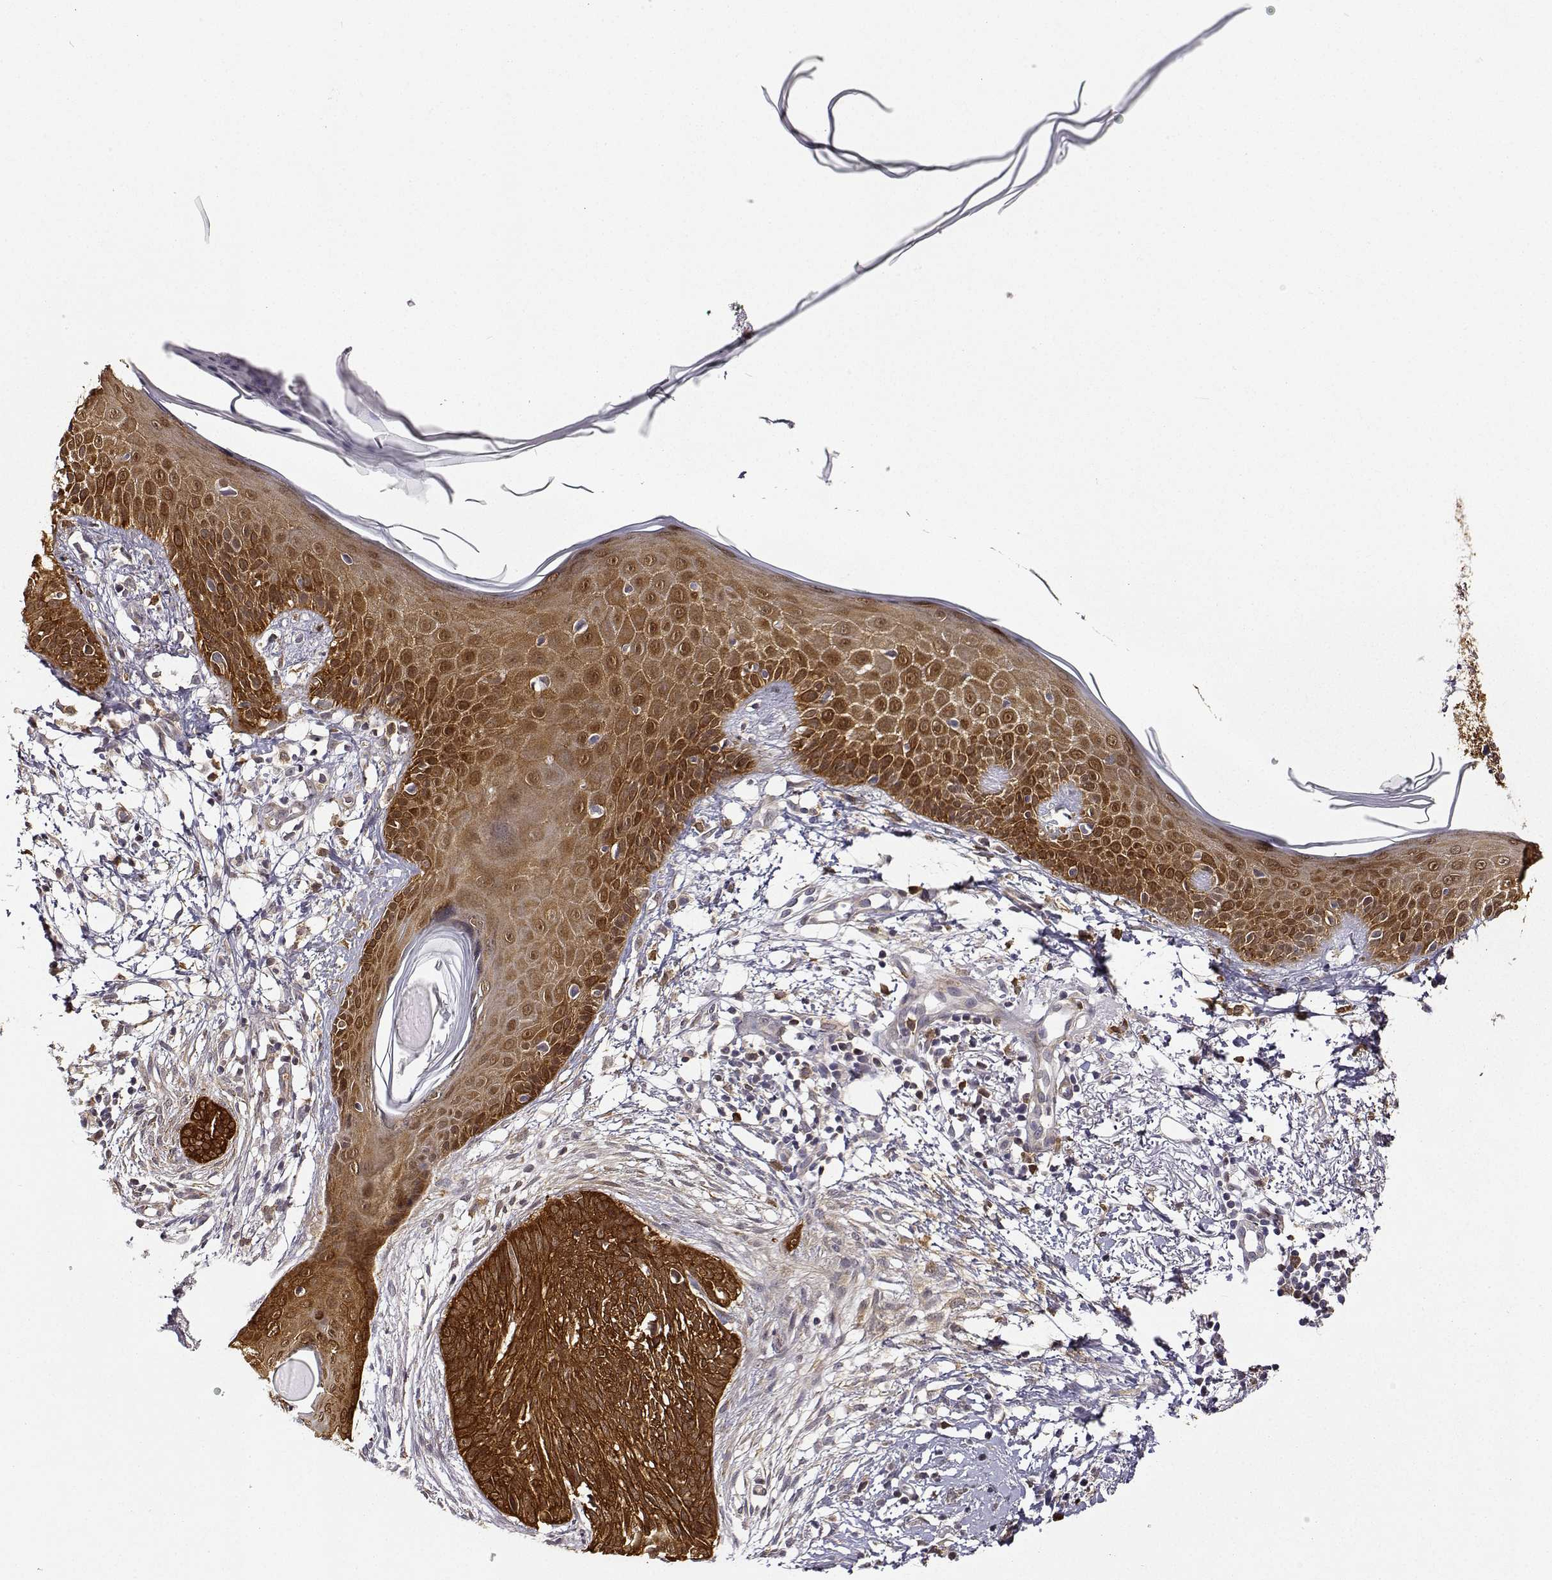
{"staining": {"intensity": "strong", "quantity": ">75%", "location": "cytoplasmic/membranous"}, "tissue": "skin cancer", "cell_type": "Tumor cells", "image_type": "cancer", "snomed": [{"axis": "morphology", "description": "Normal tissue, NOS"}, {"axis": "morphology", "description": "Basal cell carcinoma"}, {"axis": "topography", "description": "Skin"}], "caption": "Protein staining of skin cancer (basal cell carcinoma) tissue shows strong cytoplasmic/membranous staining in approximately >75% of tumor cells.", "gene": "PHGDH", "patient": {"sex": "male", "age": 84}}